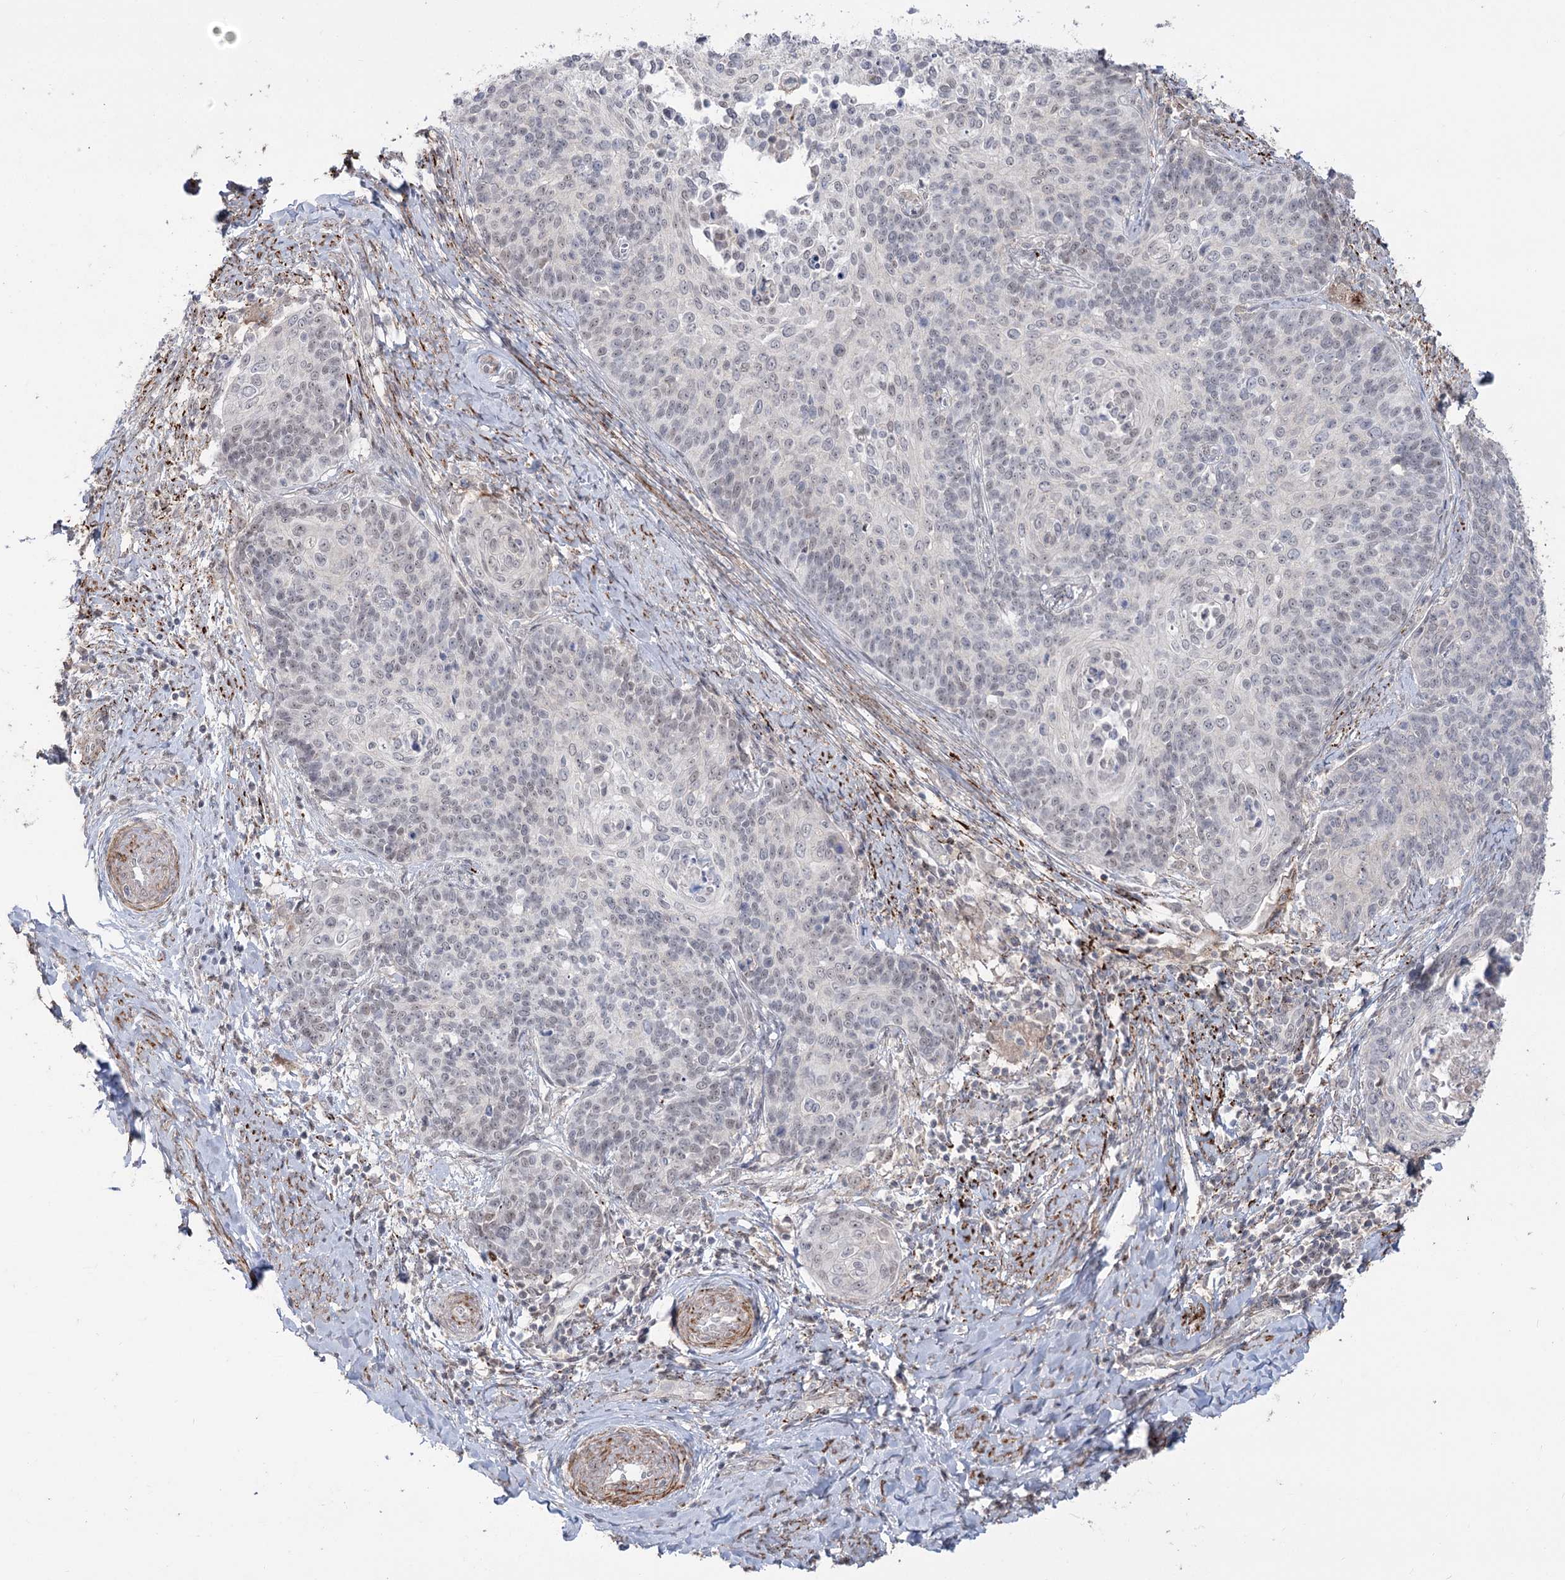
{"staining": {"intensity": "negative", "quantity": "none", "location": "none"}, "tissue": "cervical cancer", "cell_type": "Tumor cells", "image_type": "cancer", "snomed": [{"axis": "morphology", "description": "Squamous cell carcinoma, NOS"}, {"axis": "topography", "description": "Cervix"}], "caption": "Squamous cell carcinoma (cervical) stained for a protein using immunohistochemistry (IHC) reveals no expression tumor cells.", "gene": "ZSCAN23", "patient": {"sex": "female", "age": 39}}